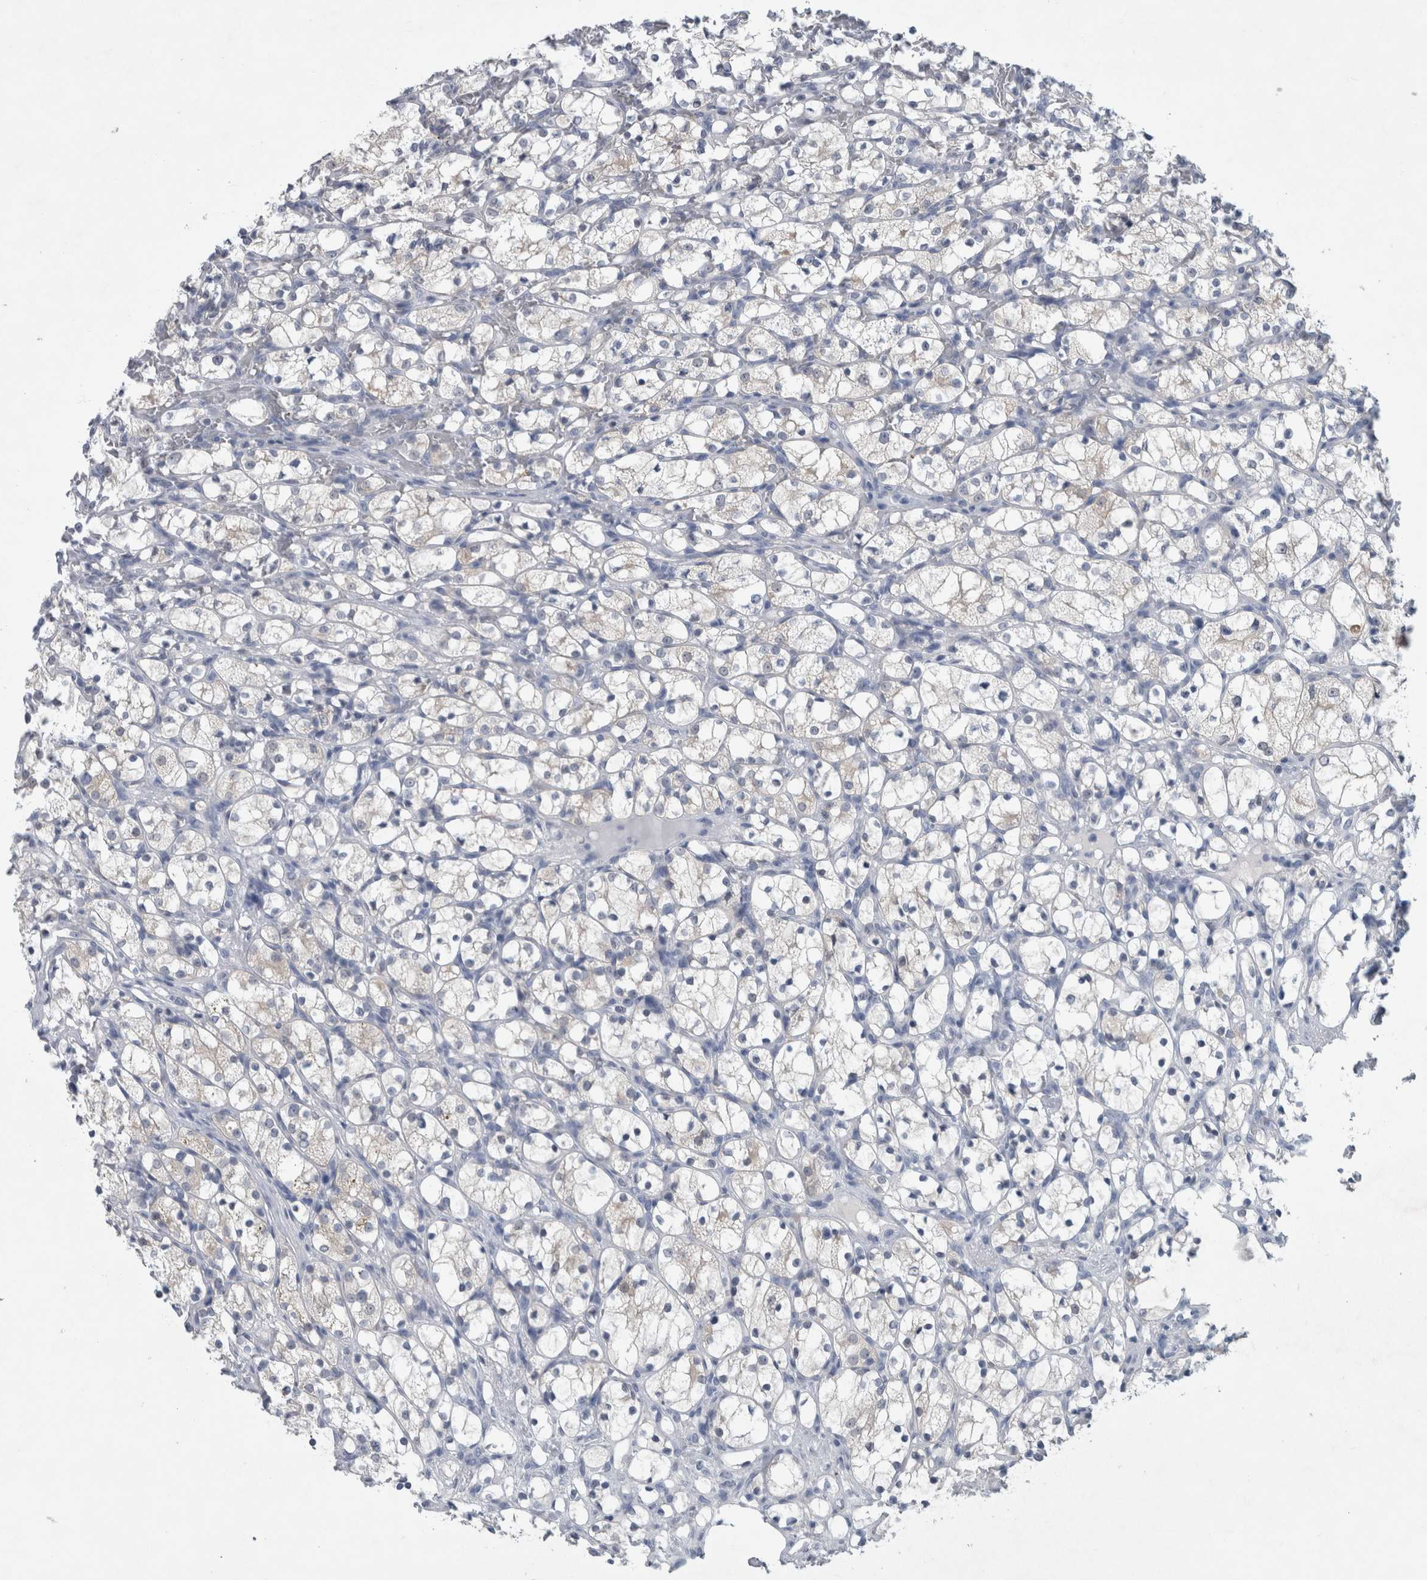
{"staining": {"intensity": "negative", "quantity": "none", "location": "none"}, "tissue": "renal cancer", "cell_type": "Tumor cells", "image_type": "cancer", "snomed": [{"axis": "morphology", "description": "Adenocarcinoma, NOS"}, {"axis": "topography", "description": "Kidney"}], "caption": "A photomicrograph of adenocarcinoma (renal) stained for a protein exhibits no brown staining in tumor cells.", "gene": "FAM83H", "patient": {"sex": "female", "age": 69}}